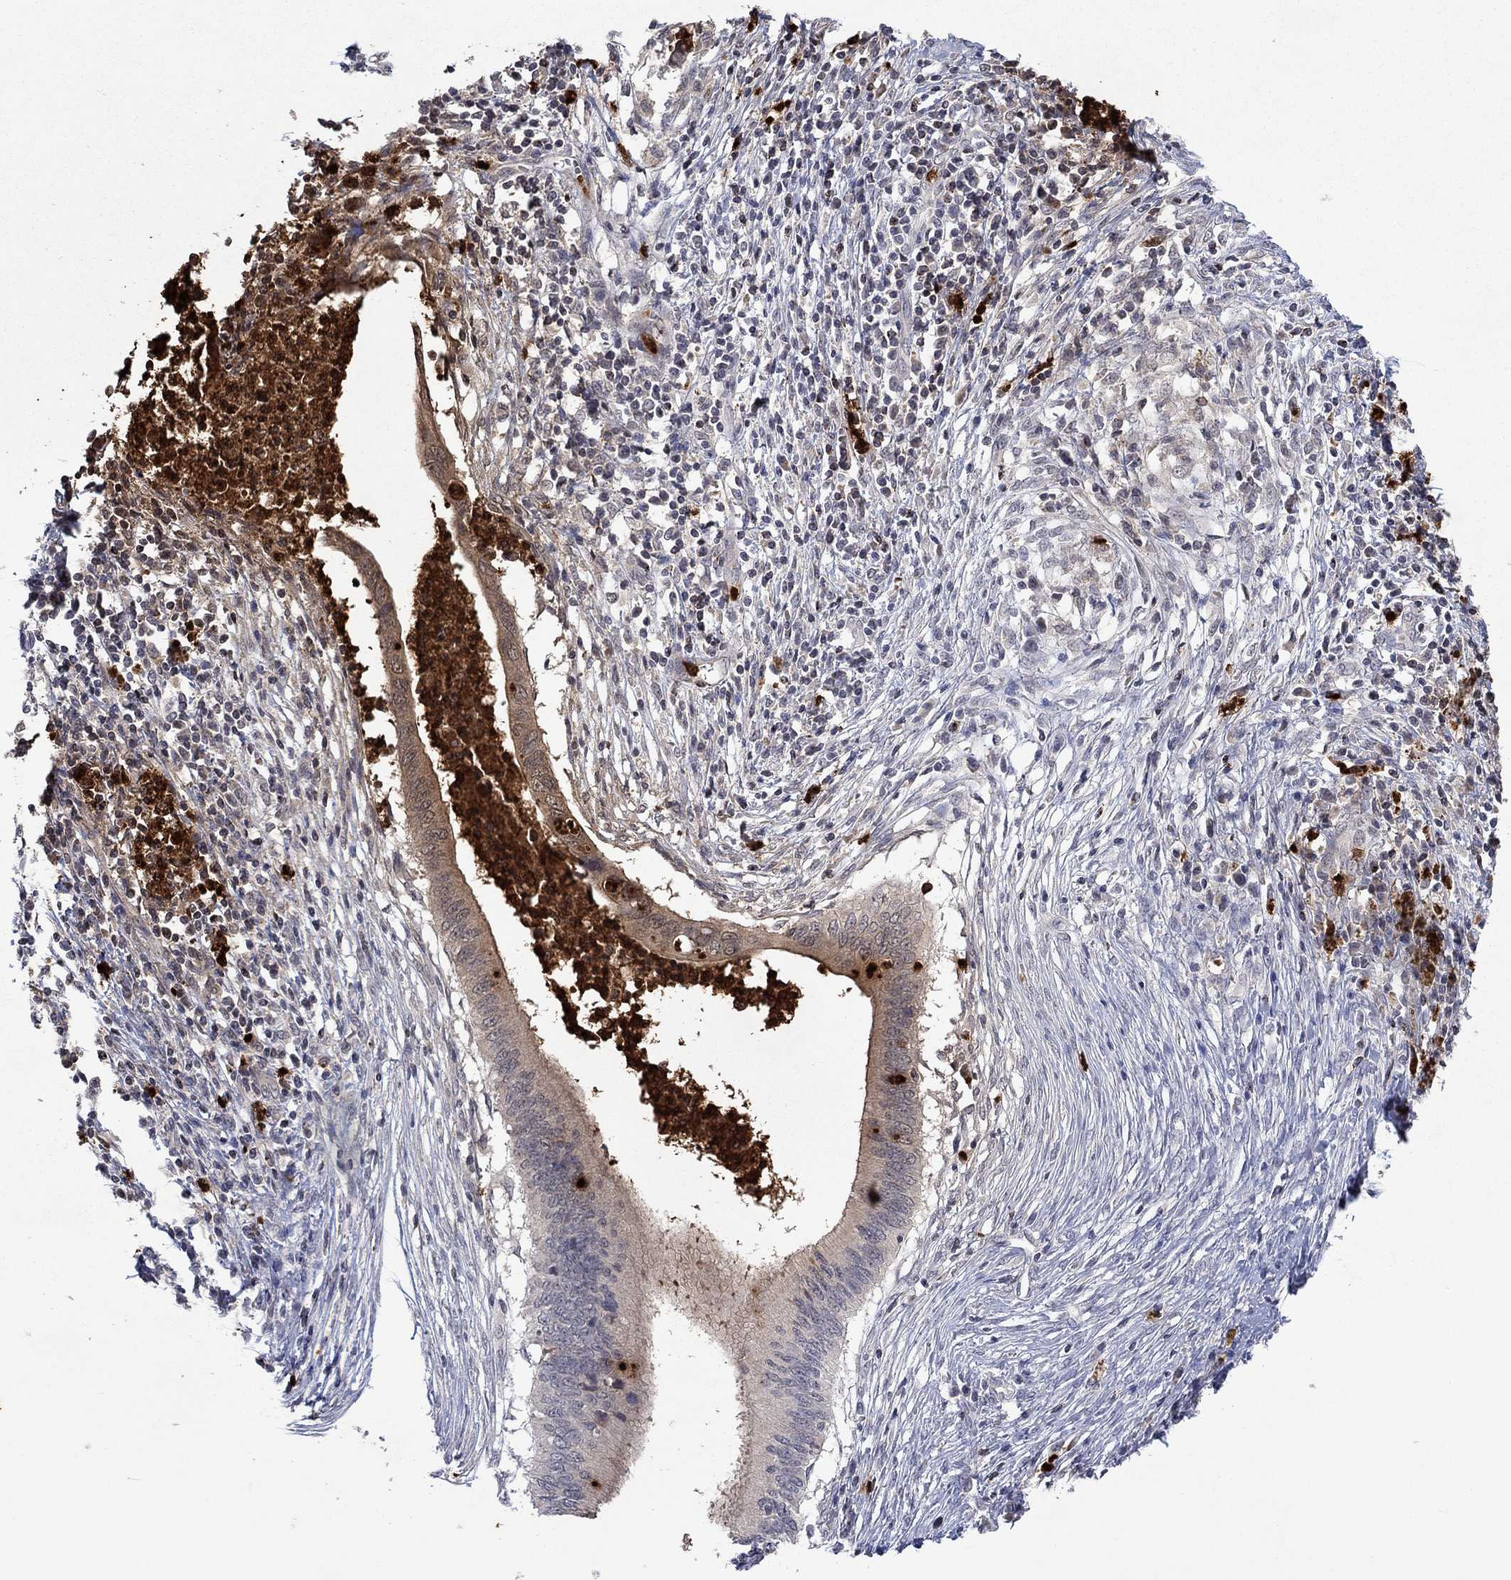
{"staining": {"intensity": "weak", "quantity": "25%-75%", "location": "cytoplasmic/membranous"}, "tissue": "cervical cancer", "cell_type": "Tumor cells", "image_type": "cancer", "snomed": [{"axis": "morphology", "description": "Adenocarcinoma, NOS"}, {"axis": "topography", "description": "Cervix"}], "caption": "High-power microscopy captured an immunohistochemistry (IHC) micrograph of cervical adenocarcinoma, revealing weak cytoplasmic/membranous positivity in approximately 25%-75% of tumor cells.", "gene": "CCL5", "patient": {"sex": "female", "age": 42}}